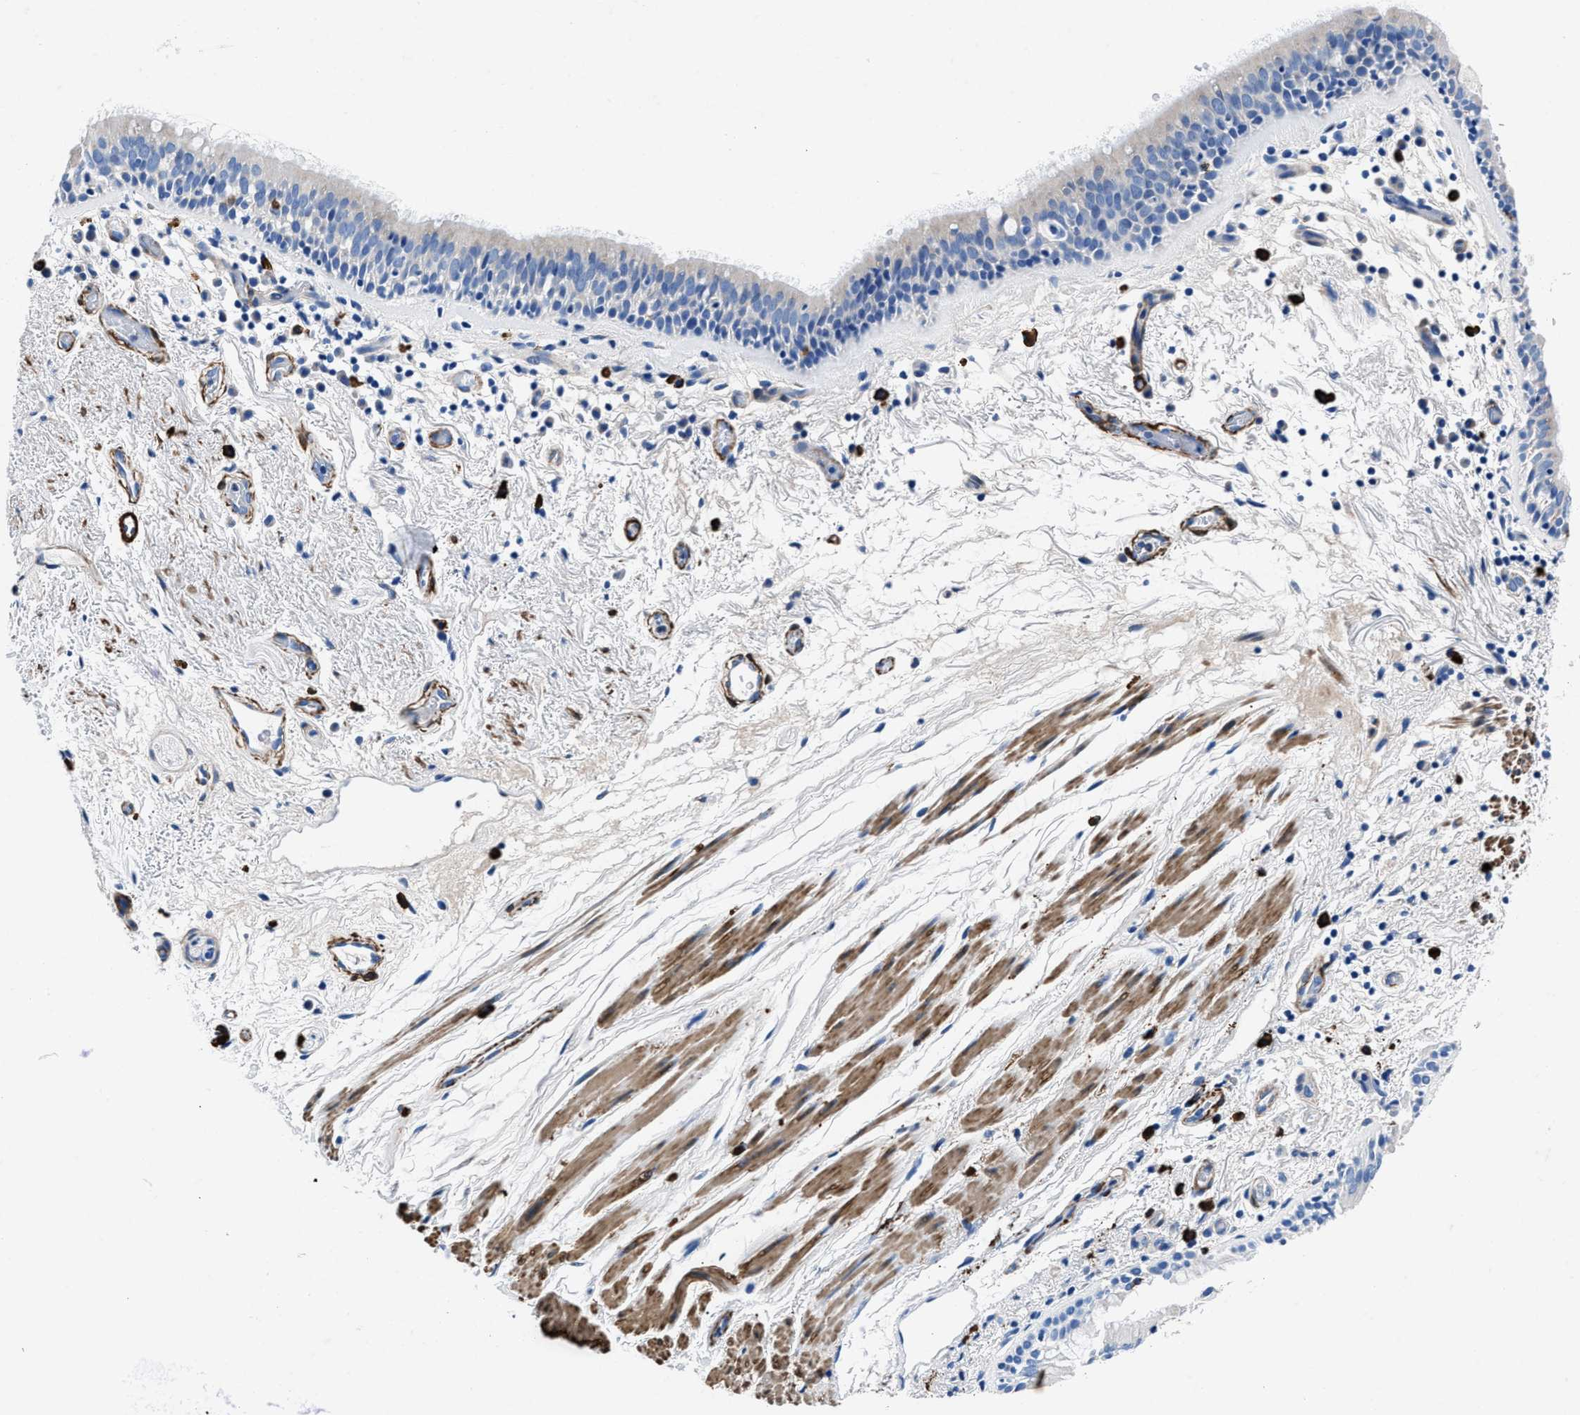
{"staining": {"intensity": "negative", "quantity": "none", "location": "none"}, "tissue": "bronchus", "cell_type": "Respiratory epithelial cells", "image_type": "normal", "snomed": [{"axis": "morphology", "description": "Normal tissue, NOS"}, {"axis": "morphology", "description": "Inflammation, NOS"}, {"axis": "topography", "description": "Cartilage tissue"}, {"axis": "topography", "description": "Bronchus"}], "caption": "DAB immunohistochemical staining of normal human bronchus reveals no significant positivity in respiratory epithelial cells. (DAB (3,3'-diaminobenzidine) immunohistochemistry visualized using brightfield microscopy, high magnification).", "gene": "TEX261", "patient": {"sex": "male", "age": 77}}